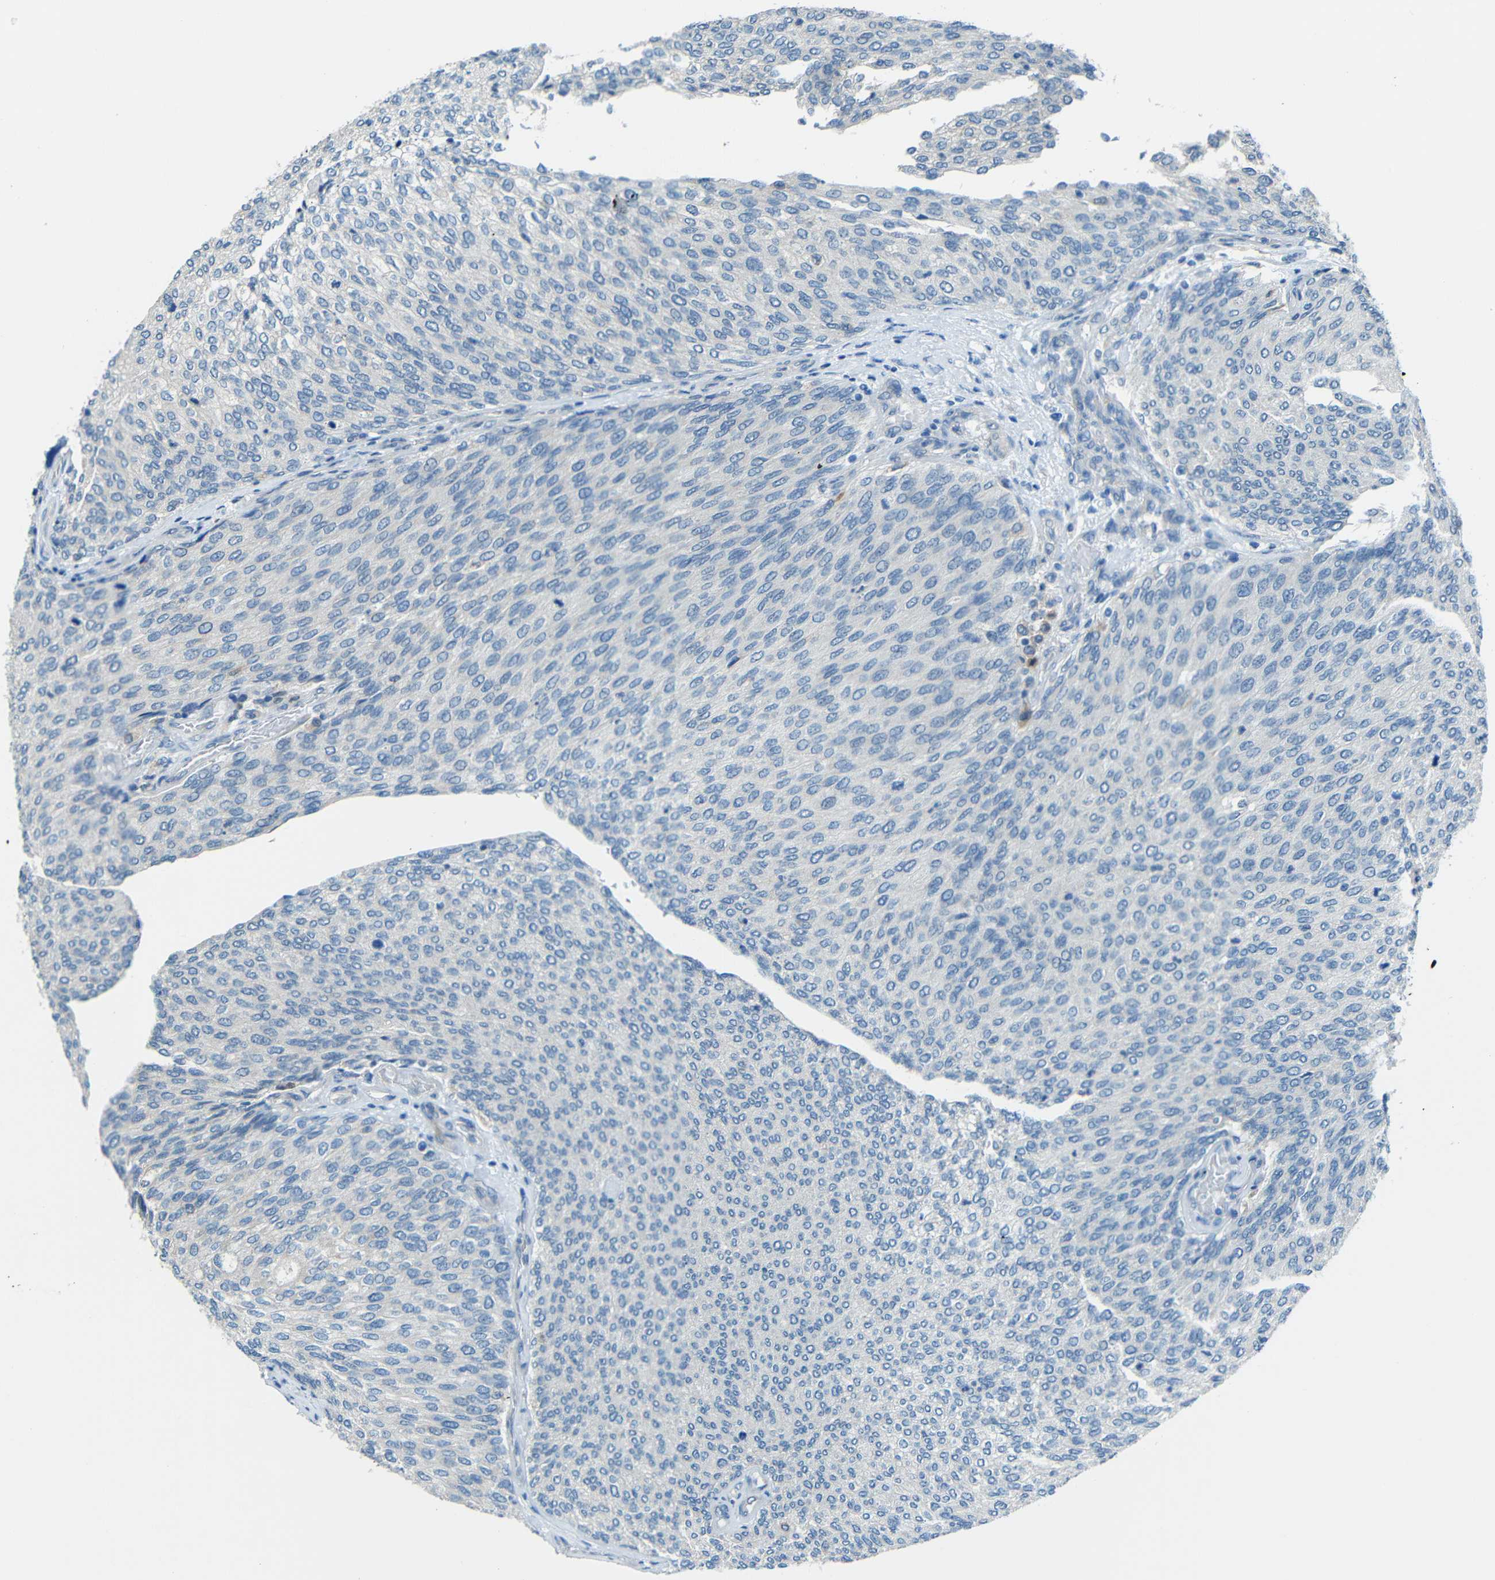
{"staining": {"intensity": "negative", "quantity": "none", "location": "none"}, "tissue": "urothelial cancer", "cell_type": "Tumor cells", "image_type": "cancer", "snomed": [{"axis": "morphology", "description": "Urothelial carcinoma, Low grade"}, {"axis": "topography", "description": "Urinary bladder"}], "caption": "Immunohistochemistry image of human urothelial carcinoma (low-grade) stained for a protein (brown), which shows no staining in tumor cells.", "gene": "ANKRD22", "patient": {"sex": "female", "age": 79}}